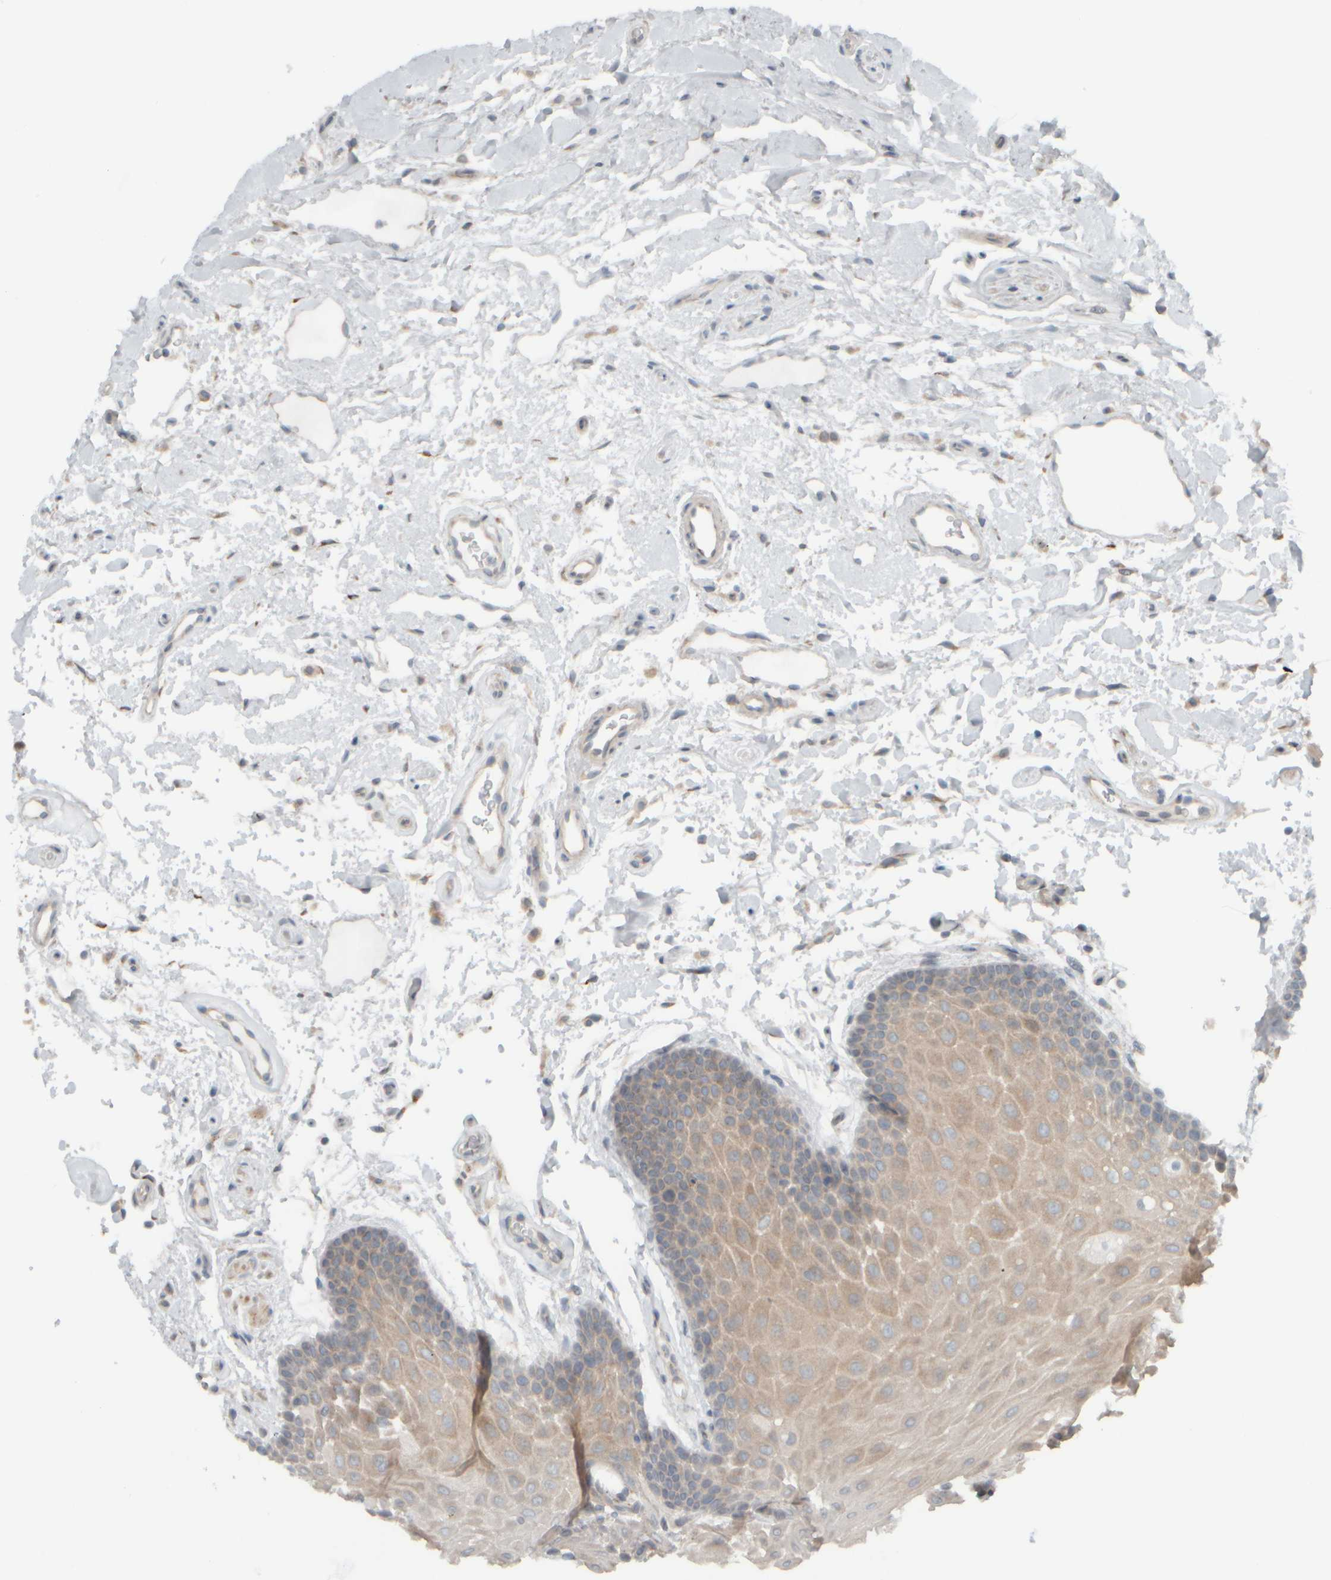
{"staining": {"intensity": "weak", "quantity": ">75%", "location": "cytoplasmic/membranous"}, "tissue": "oral mucosa", "cell_type": "Squamous epithelial cells", "image_type": "normal", "snomed": [{"axis": "morphology", "description": "Normal tissue, NOS"}, {"axis": "topography", "description": "Oral tissue"}], "caption": "Weak cytoplasmic/membranous expression for a protein is identified in about >75% of squamous epithelial cells of normal oral mucosa using immunohistochemistry (IHC).", "gene": "HGS", "patient": {"sex": "male", "age": 62}}